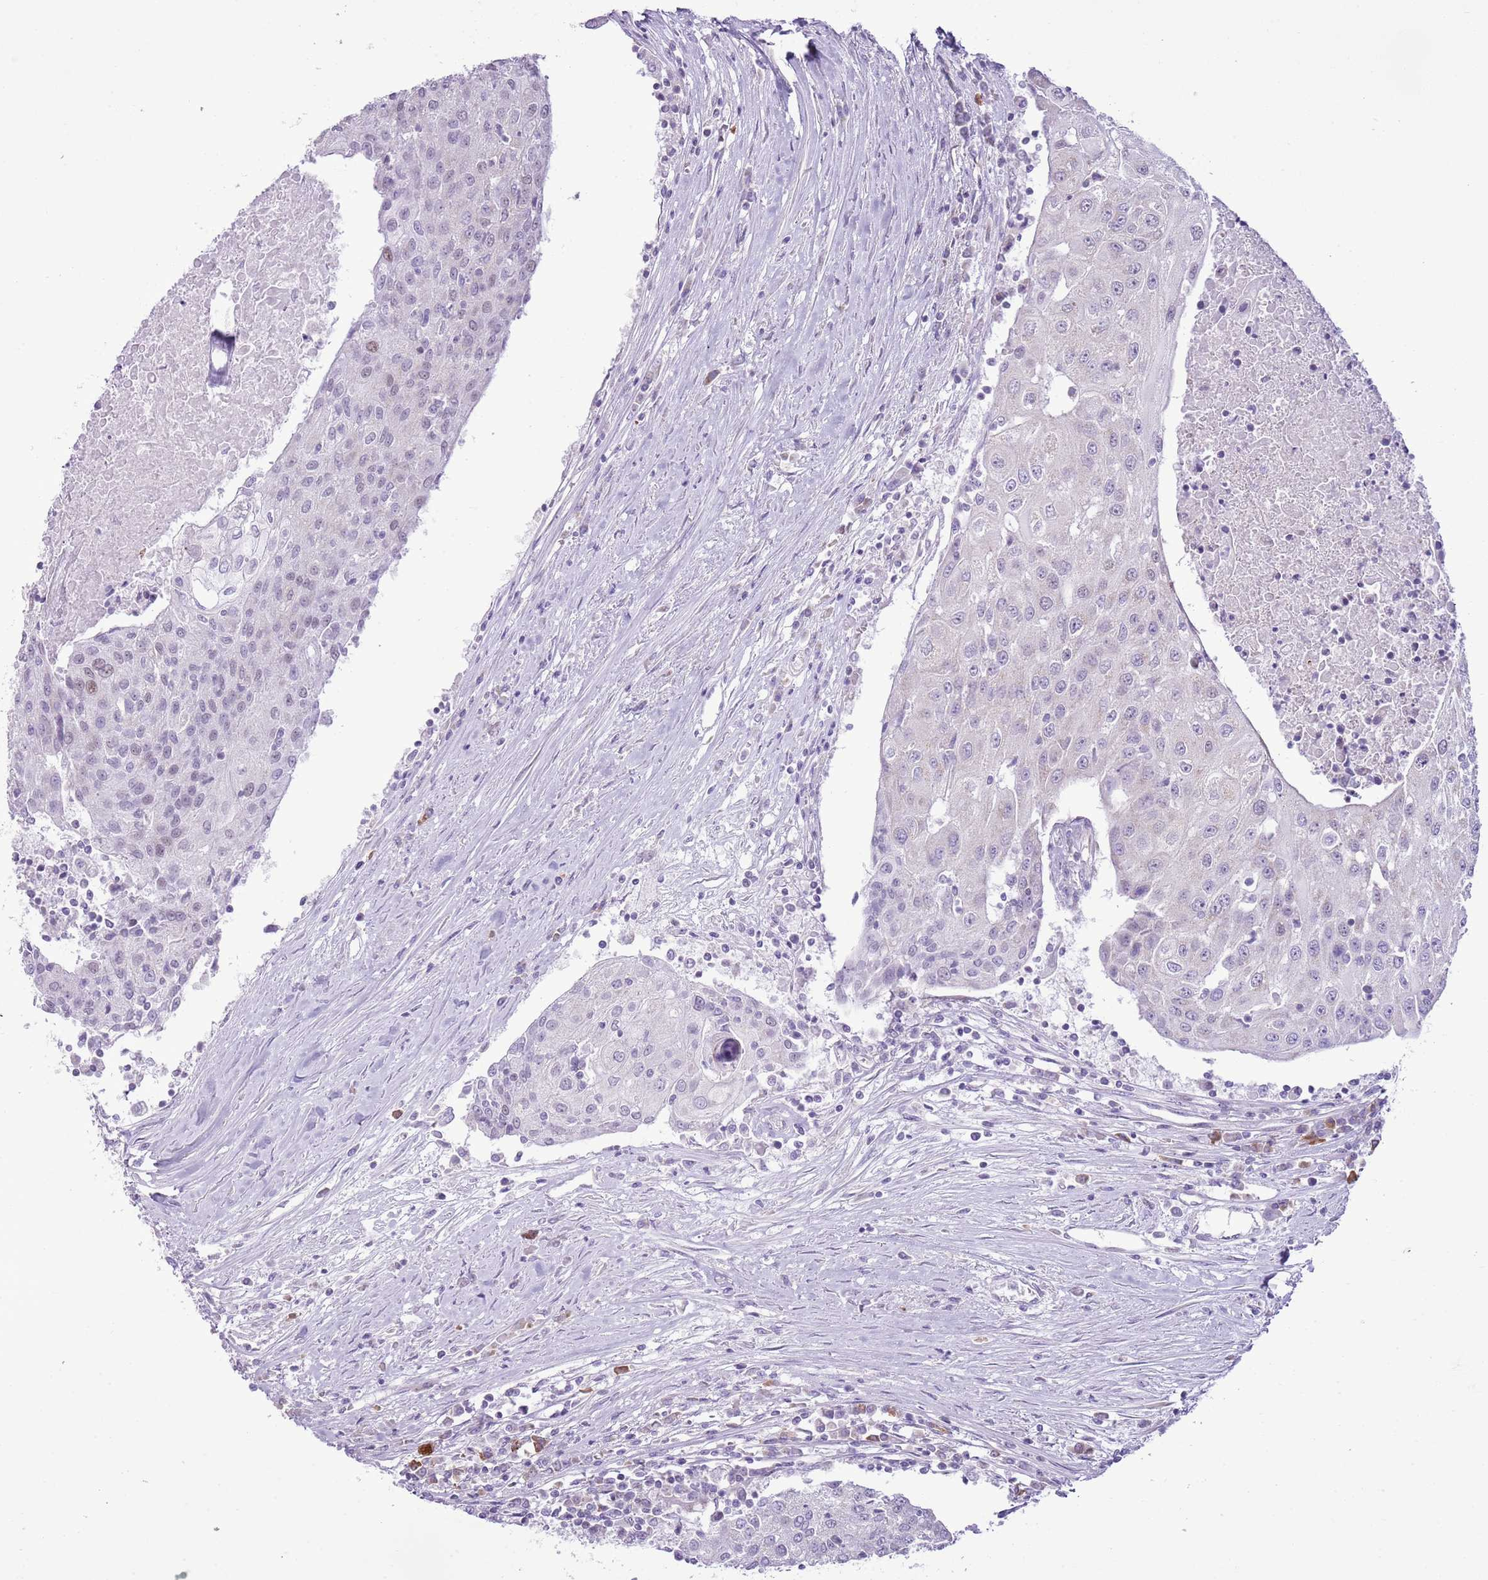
{"staining": {"intensity": "negative", "quantity": "none", "location": "none"}, "tissue": "urothelial cancer", "cell_type": "Tumor cells", "image_type": "cancer", "snomed": [{"axis": "morphology", "description": "Urothelial carcinoma, High grade"}, {"axis": "topography", "description": "Urinary bladder"}], "caption": "Tumor cells are negative for brown protein staining in urothelial carcinoma (high-grade). (Stains: DAB (3,3'-diaminobenzidine) IHC with hematoxylin counter stain, Microscopy: brightfield microscopy at high magnification).", "gene": "RPL3L", "patient": {"sex": "female", "age": 85}}